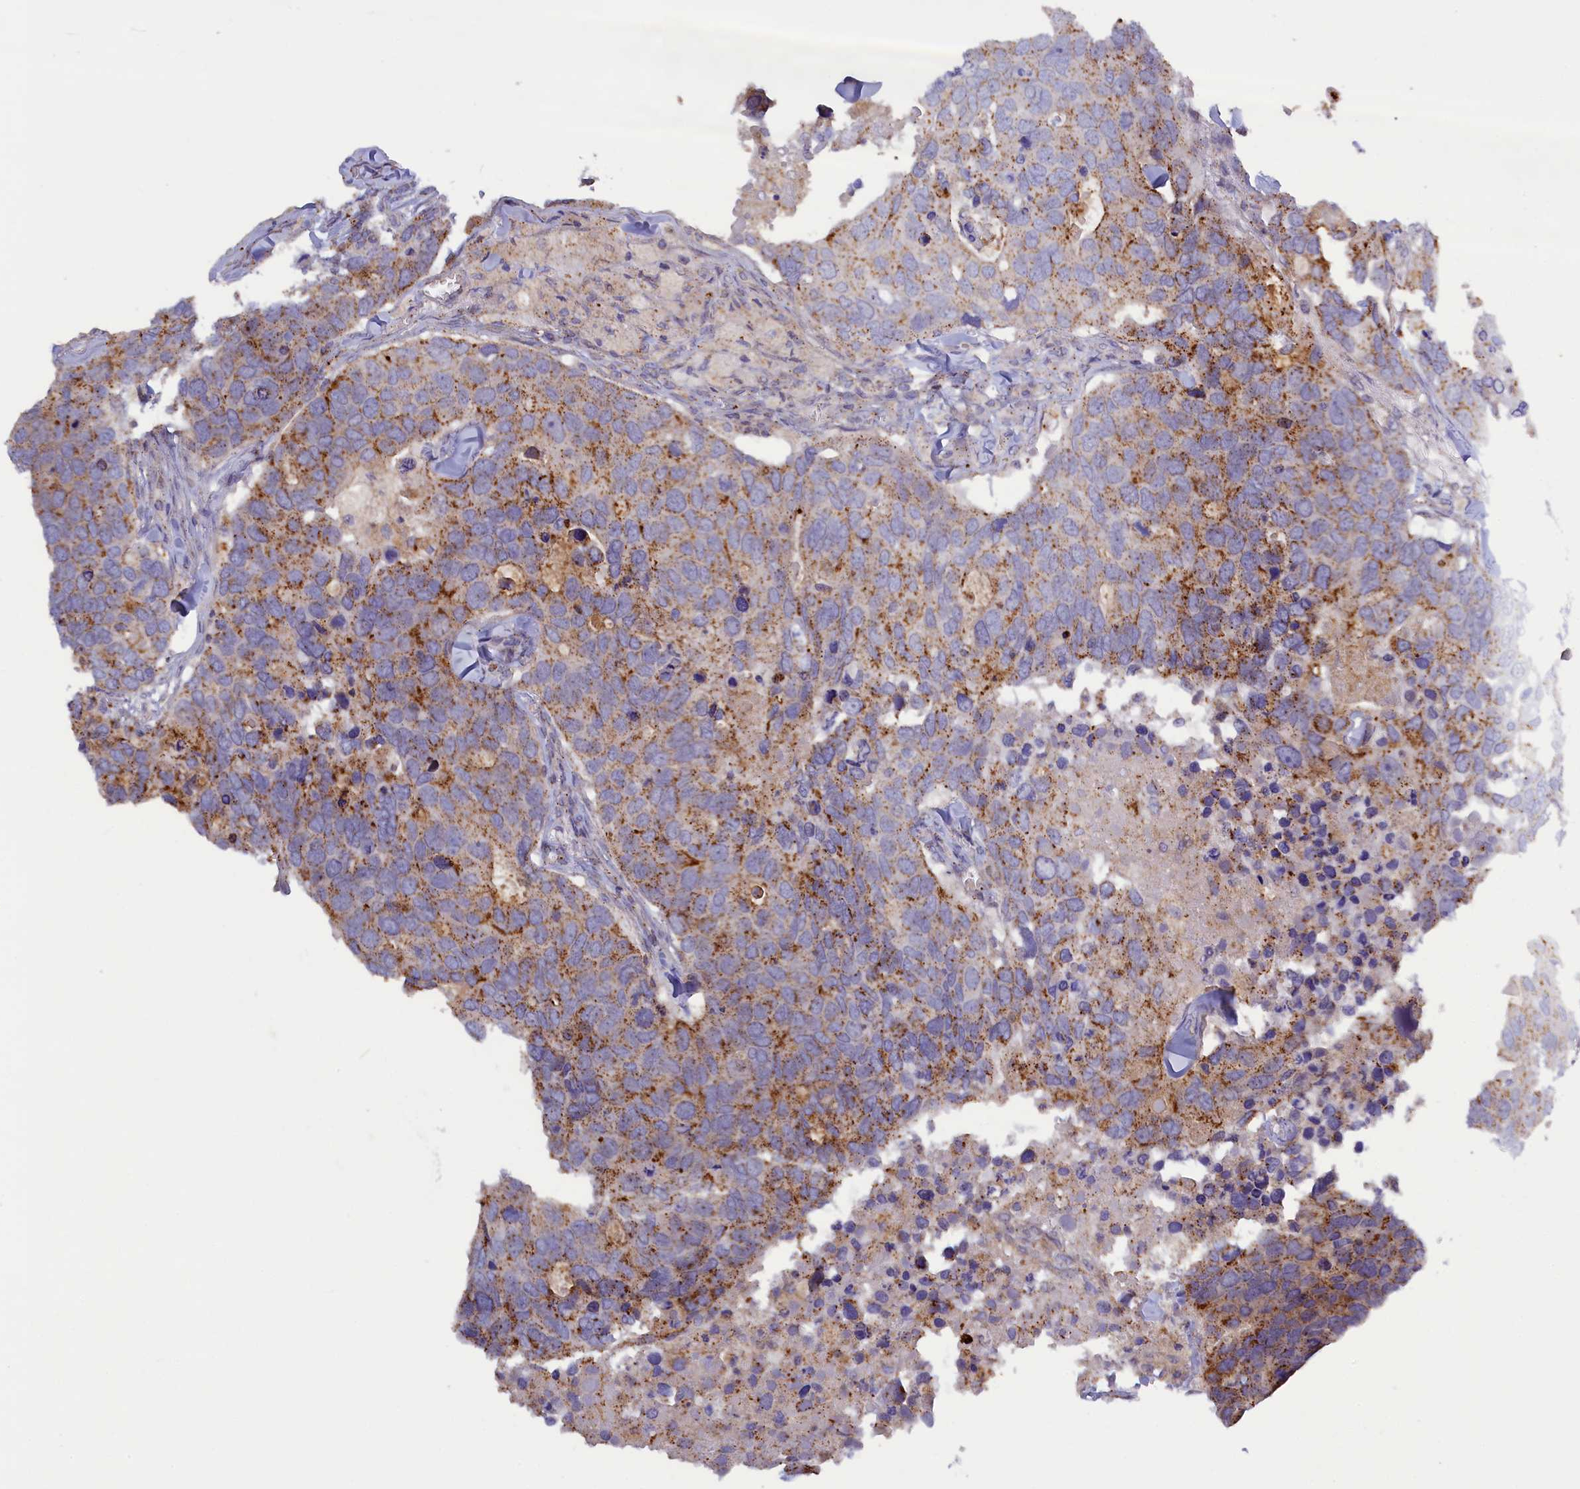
{"staining": {"intensity": "moderate", "quantity": ">75%", "location": "cytoplasmic/membranous"}, "tissue": "breast cancer", "cell_type": "Tumor cells", "image_type": "cancer", "snomed": [{"axis": "morphology", "description": "Duct carcinoma"}, {"axis": "topography", "description": "Breast"}], "caption": "Moderate cytoplasmic/membranous expression is seen in about >75% of tumor cells in breast invasive ductal carcinoma. (DAB (3,3'-diaminobenzidine) IHC with brightfield microscopy, high magnification).", "gene": "HYKK", "patient": {"sex": "female", "age": 83}}